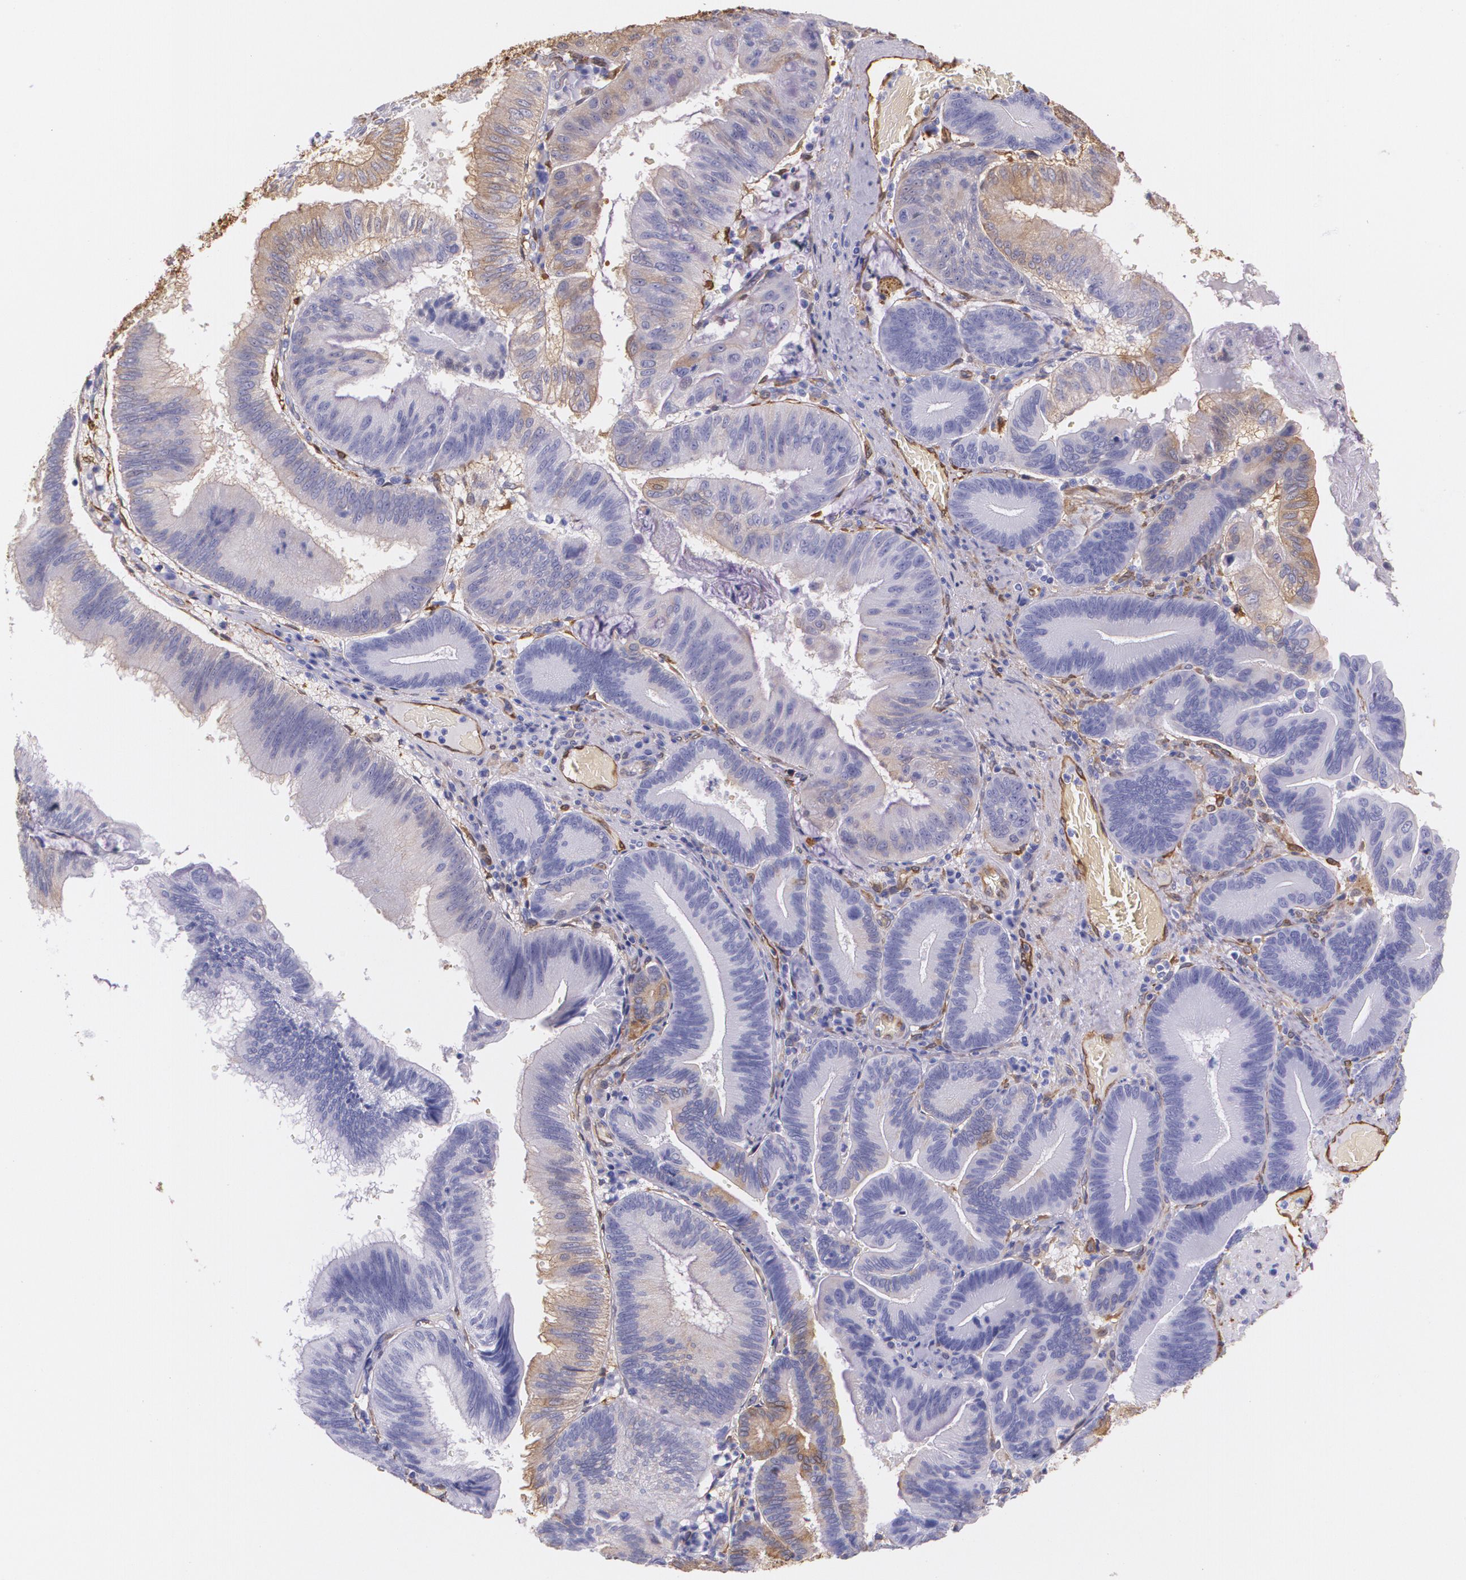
{"staining": {"intensity": "negative", "quantity": "none", "location": "none"}, "tissue": "pancreatic cancer", "cell_type": "Tumor cells", "image_type": "cancer", "snomed": [{"axis": "morphology", "description": "Adenocarcinoma, NOS"}, {"axis": "topography", "description": "Pancreas"}], "caption": "IHC histopathology image of pancreatic cancer stained for a protein (brown), which shows no staining in tumor cells.", "gene": "MMP2", "patient": {"sex": "male", "age": 82}}